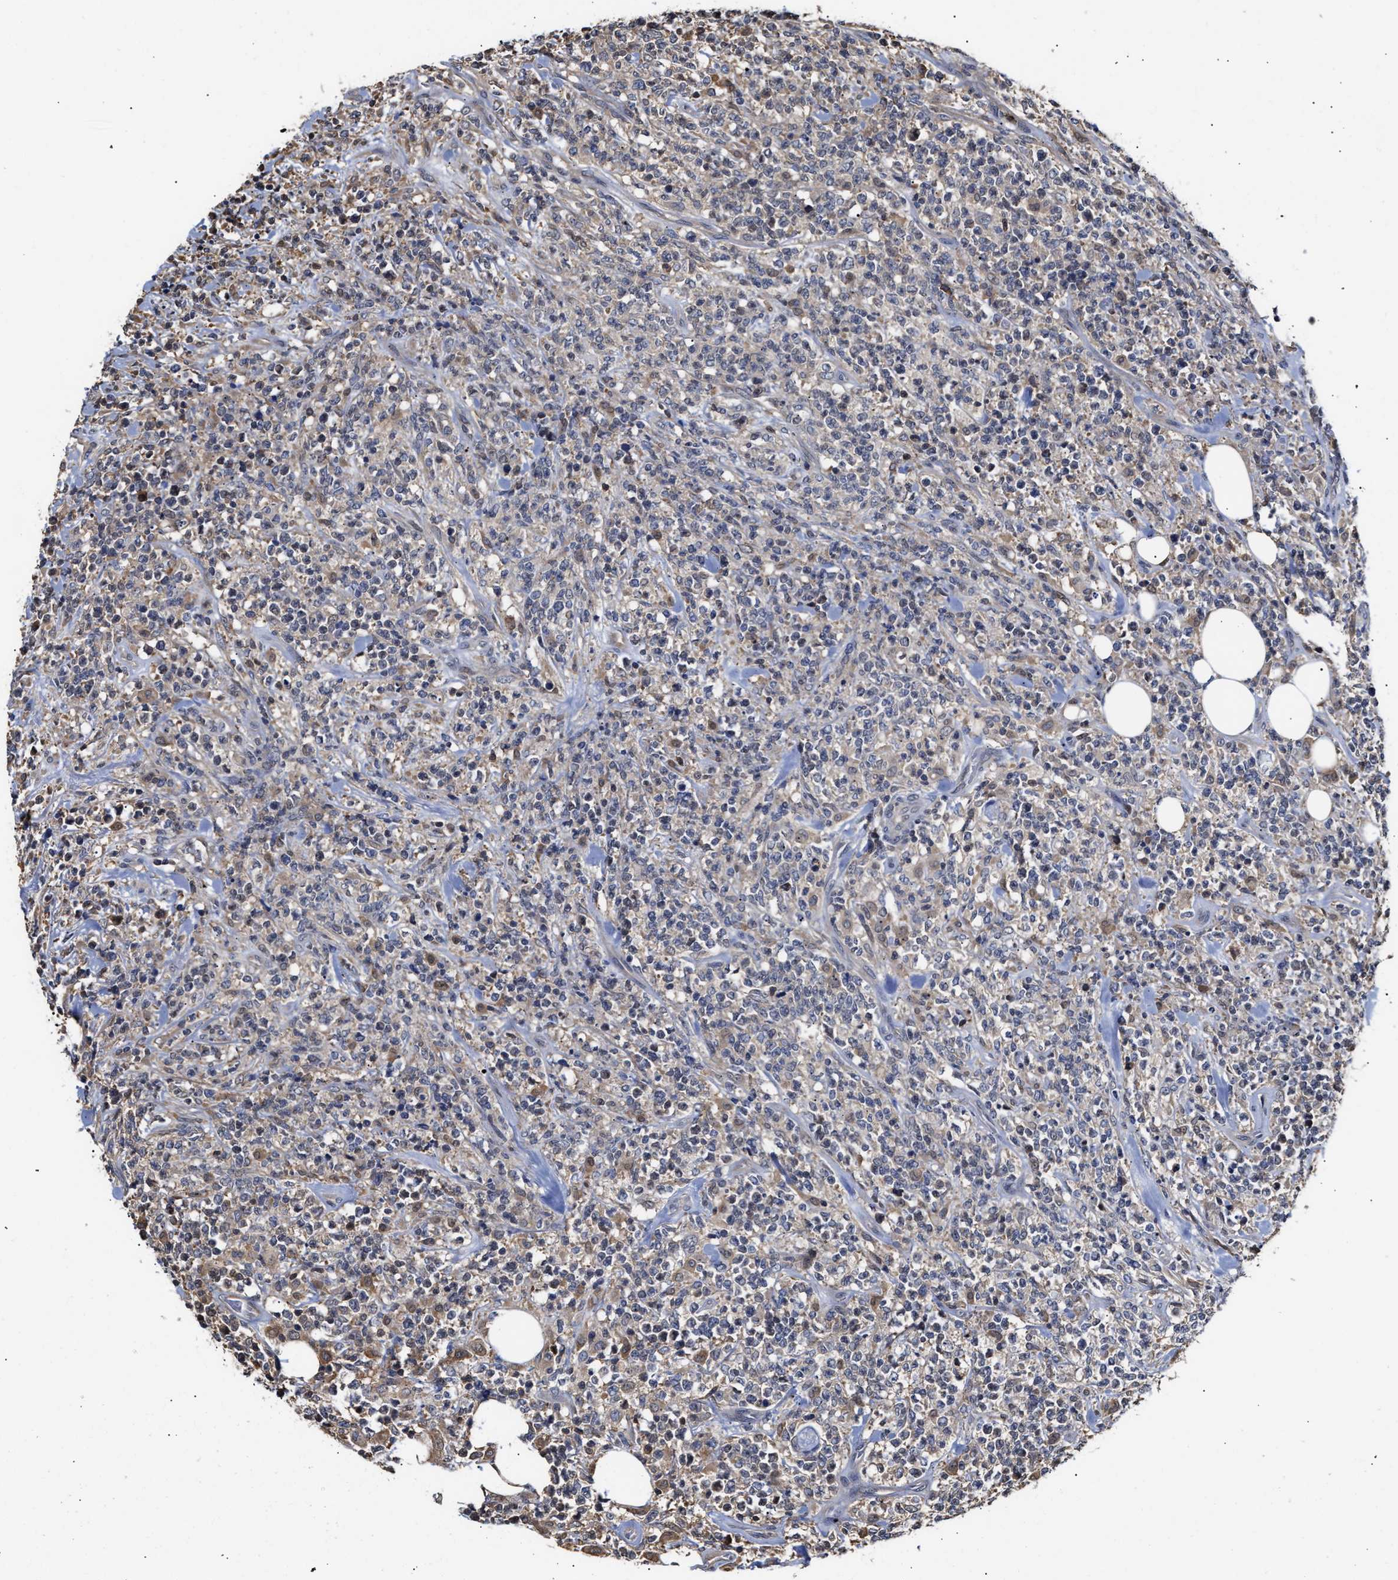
{"staining": {"intensity": "moderate", "quantity": "<25%", "location": "cytoplasmic/membranous"}, "tissue": "lymphoma", "cell_type": "Tumor cells", "image_type": "cancer", "snomed": [{"axis": "morphology", "description": "Malignant lymphoma, non-Hodgkin's type, High grade"}, {"axis": "topography", "description": "Soft tissue"}], "caption": "Immunohistochemical staining of human malignant lymphoma, non-Hodgkin's type (high-grade) reveals low levels of moderate cytoplasmic/membranous protein positivity in about <25% of tumor cells.", "gene": "KLHDC1", "patient": {"sex": "male", "age": 18}}